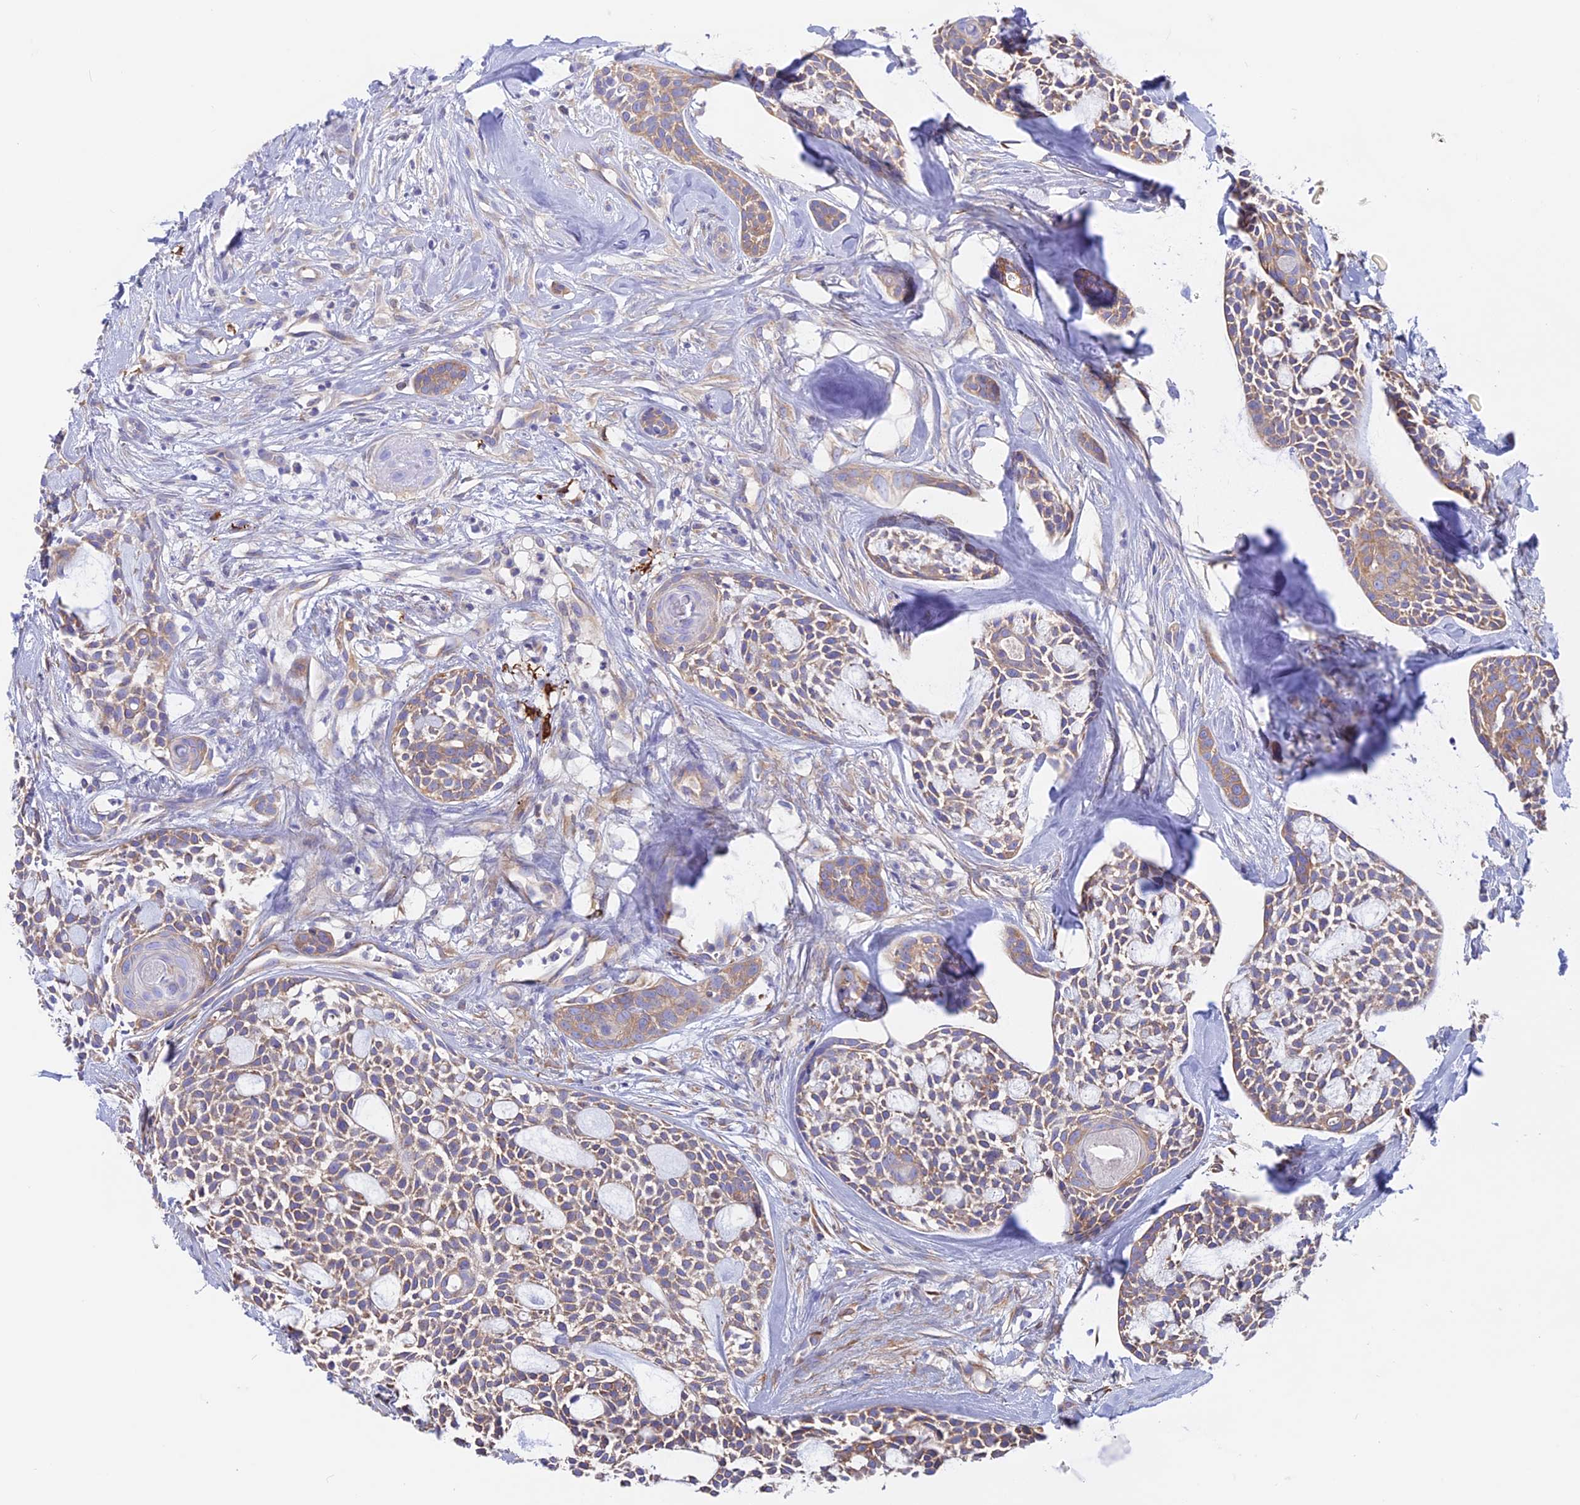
{"staining": {"intensity": "moderate", "quantity": "25%-75%", "location": "cytoplasmic/membranous"}, "tissue": "head and neck cancer", "cell_type": "Tumor cells", "image_type": "cancer", "snomed": [{"axis": "morphology", "description": "Adenocarcinoma, NOS"}, {"axis": "topography", "description": "Subcutis"}, {"axis": "topography", "description": "Head-Neck"}], "caption": "Brown immunohistochemical staining in head and neck cancer (adenocarcinoma) displays moderate cytoplasmic/membranous expression in about 25%-75% of tumor cells.", "gene": "LZTFL1", "patient": {"sex": "female", "age": 73}}